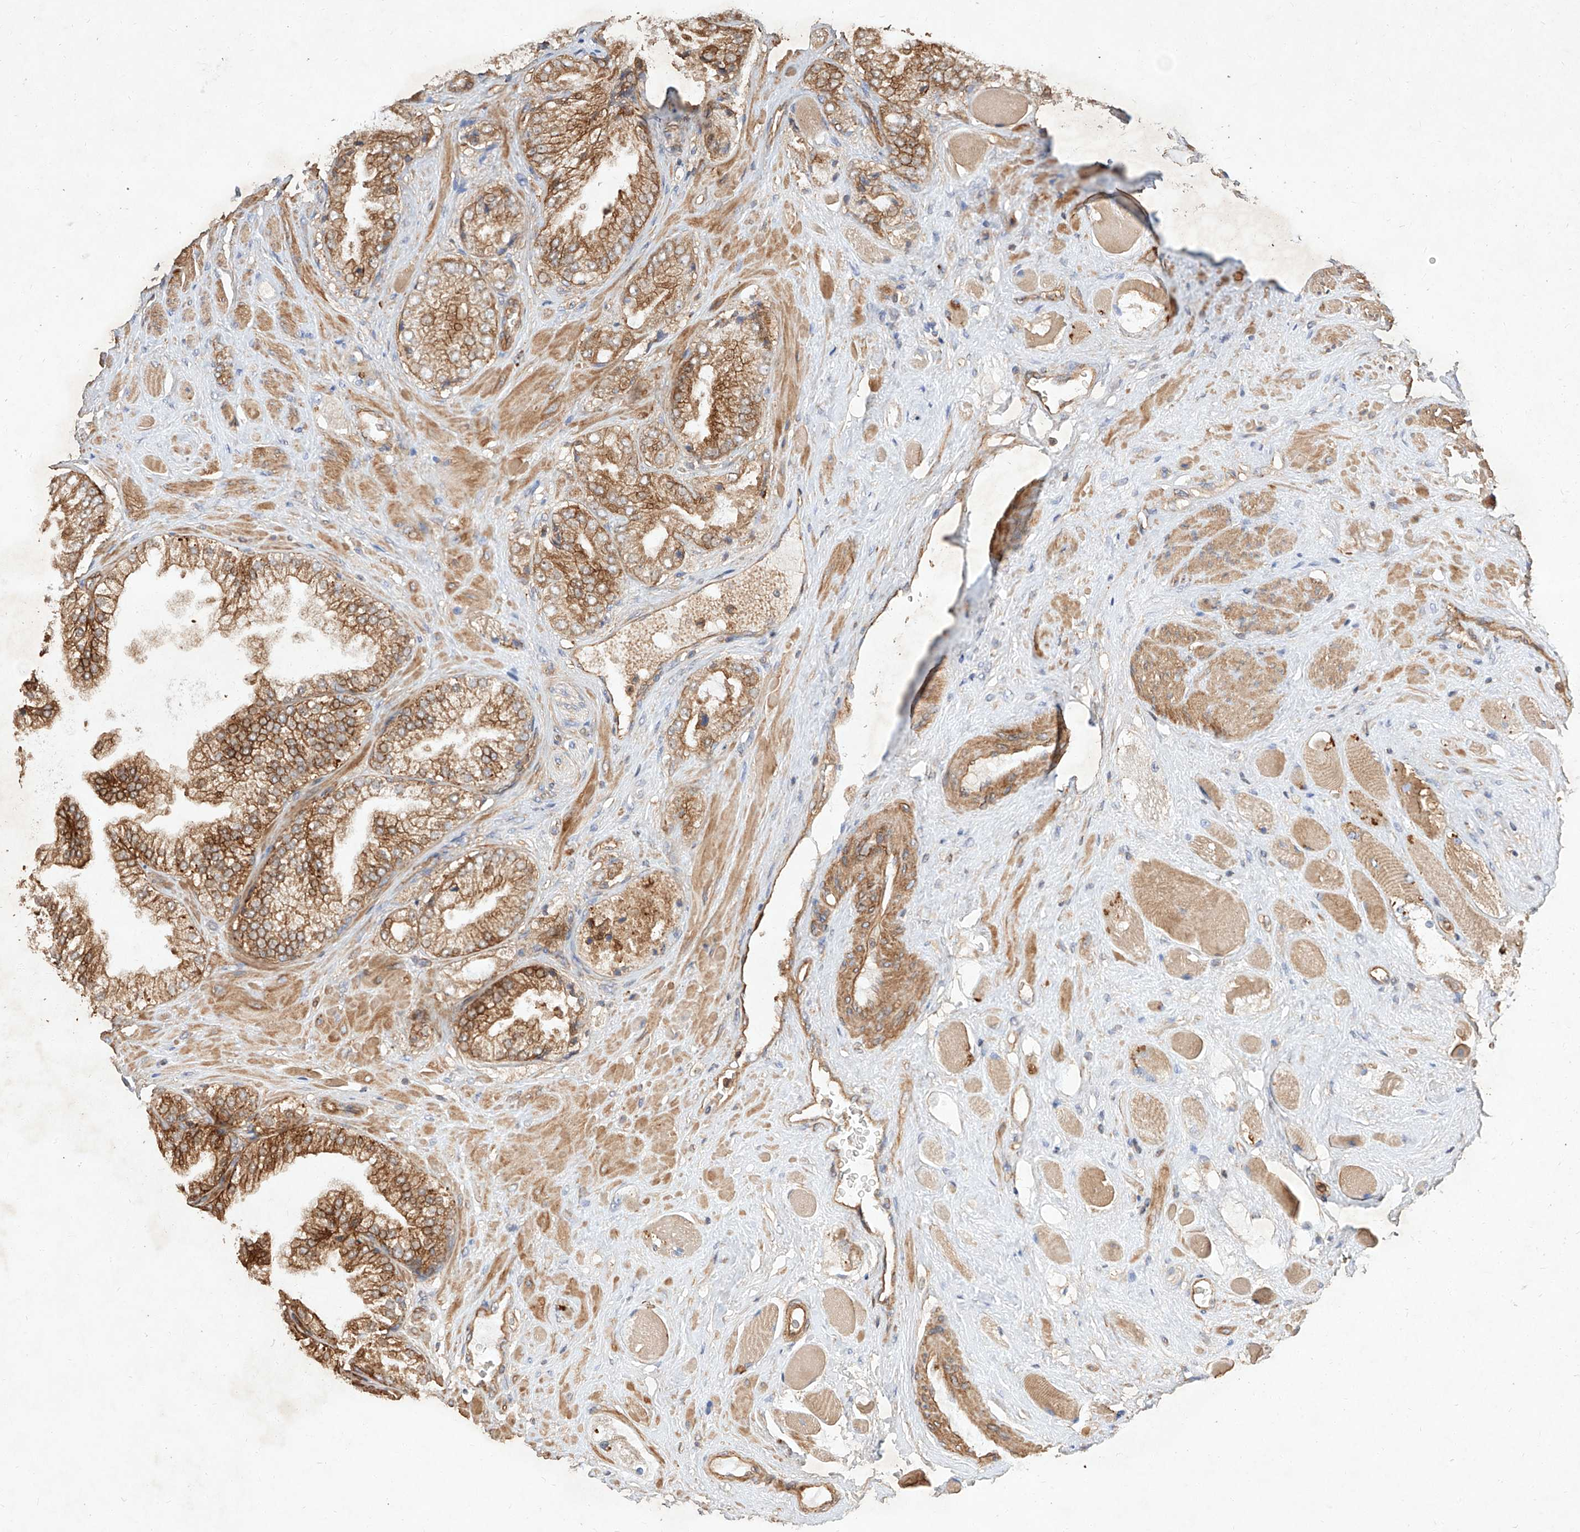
{"staining": {"intensity": "moderate", "quantity": ">75%", "location": "cytoplasmic/membranous"}, "tissue": "prostate cancer", "cell_type": "Tumor cells", "image_type": "cancer", "snomed": [{"axis": "morphology", "description": "Adenocarcinoma, High grade"}, {"axis": "topography", "description": "Prostate"}], "caption": "This is an image of immunohistochemistry staining of prostate cancer (high-grade adenocarcinoma), which shows moderate positivity in the cytoplasmic/membranous of tumor cells.", "gene": "GHDC", "patient": {"sex": "male", "age": 58}}